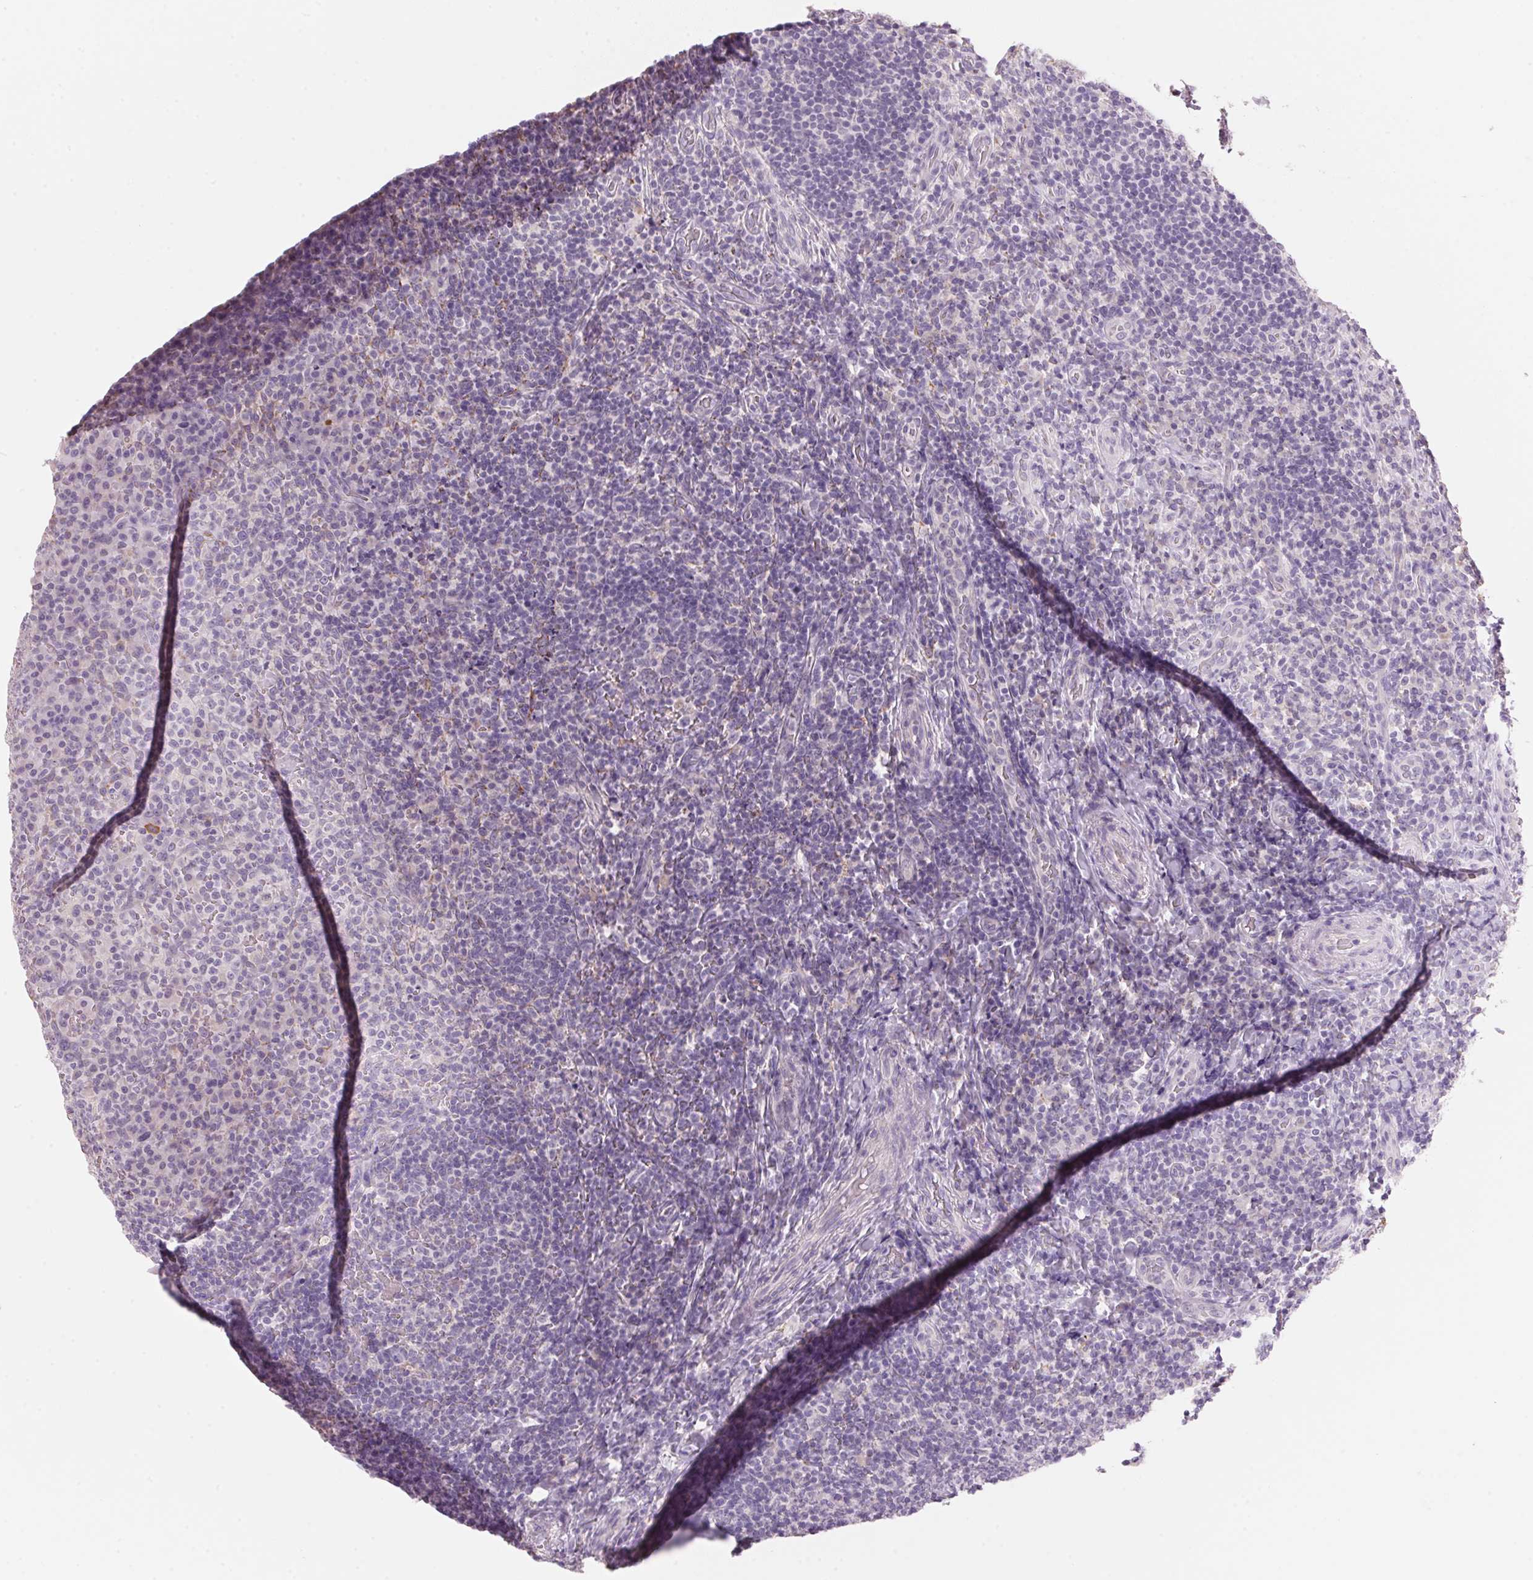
{"staining": {"intensity": "negative", "quantity": "none", "location": "none"}, "tissue": "tonsil", "cell_type": "Germinal center cells", "image_type": "normal", "snomed": [{"axis": "morphology", "description": "Normal tissue, NOS"}, {"axis": "topography", "description": "Tonsil"}], "caption": "Tonsil stained for a protein using IHC demonstrates no expression germinal center cells.", "gene": "CYP11B1", "patient": {"sex": "male", "age": 17}}